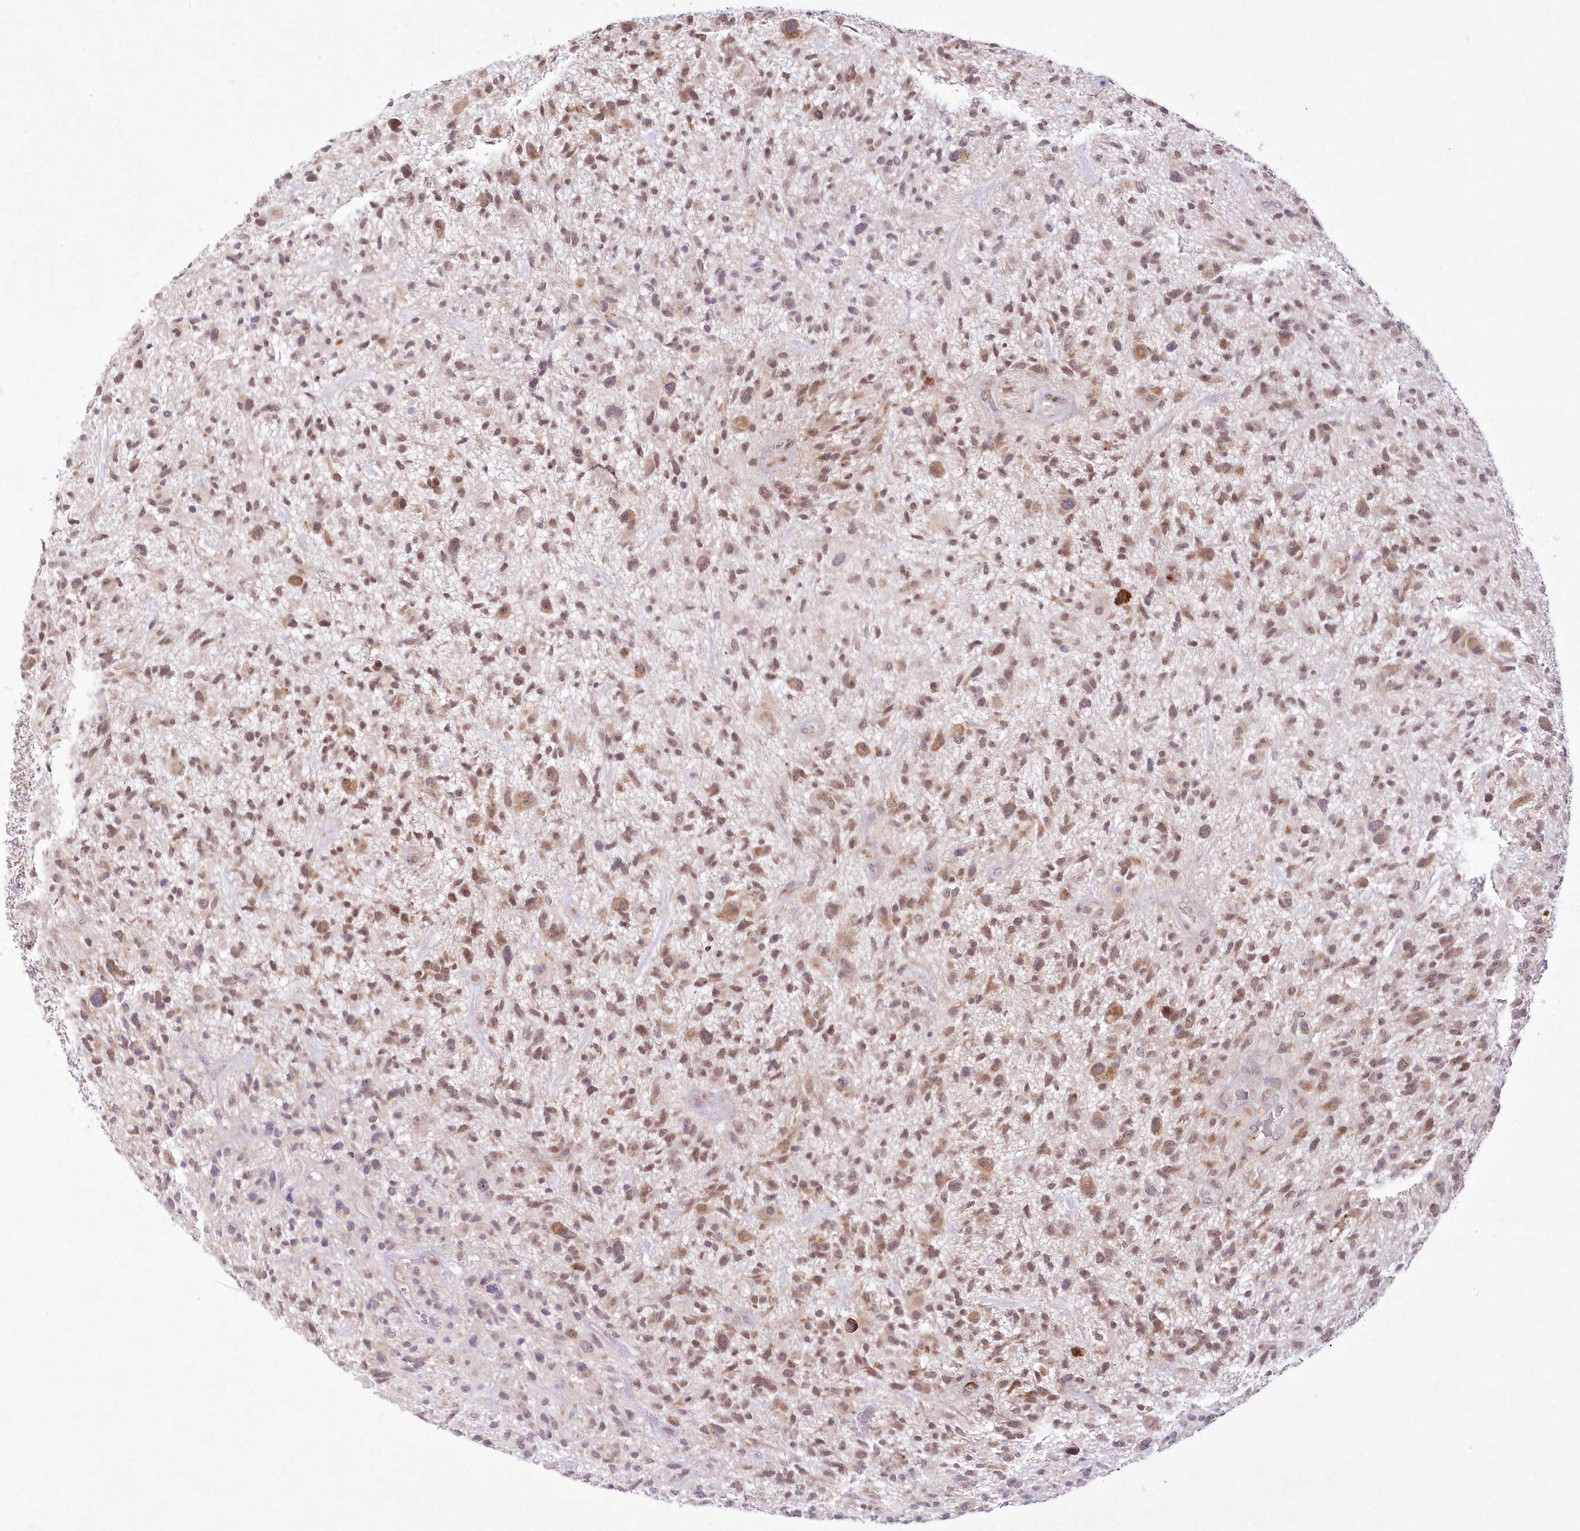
{"staining": {"intensity": "weak", "quantity": "25%-75%", "location": "nuclear"}, "tissue": "glioma", "cell_type": "Tumor cells", "image_type": "cancer", "snomed": [{"axis": "morphology", "description": "Glioma, malignant, High grade"}, {"axis": "topography", "description": "Brain"}], "caption": "IHC (DAB (3,3'-diaminobenzidine)) staining of high-grade glioma (malignant) shows weak nuclear protein staining in approximately 25%-75% of tumor cells. The staining was performed using DAB, with brown indicating positive protein expression. Nuclei are stained blue with hematoxylin.", "gene": "LDB1", "patient": {"sex": "male", "age": 47}}